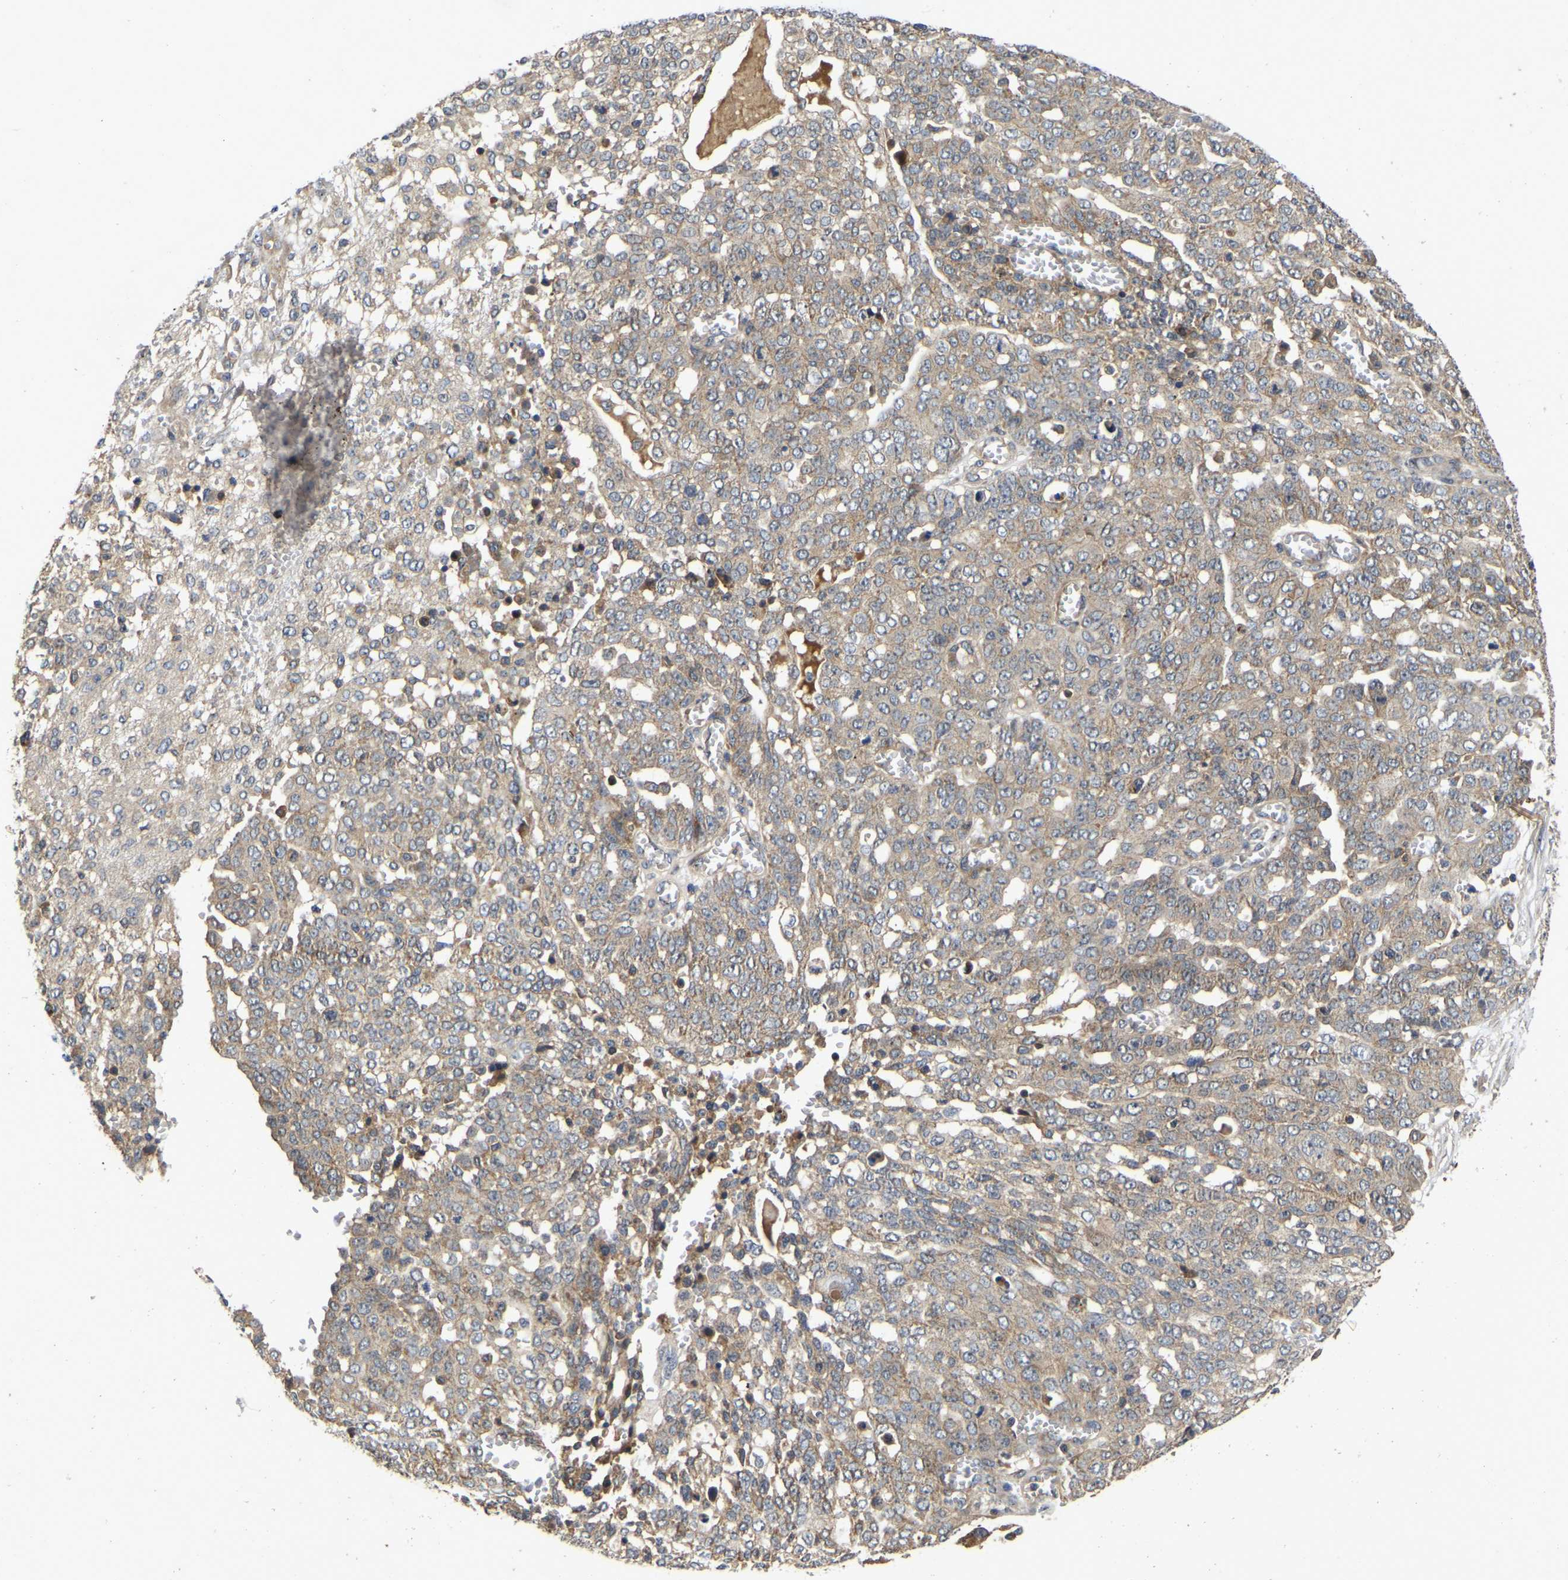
{"staining": {"intensity": "weak", "quantity": ">75%", "location": "cytoplasmic/membranous"}, "tissue": "ovarian cancer", "cell_type": "Tumor cells", "image_type": "cancer", "snomed": [{"axis": "morphology", "description": "Cystadenocarcinoma, serous, NOS"}, {"axis": "topography", "description": "Soft tissue"}, {"axis": "topography", "description": "Ovary"}], "caption": "Immunohistochemical staining of human ovarian serous cystadenocarcinoma demonstrates low levels of weak cytoplasmic/membranous staining in approximately >75% of tumor cells.", "gene": "PRDM14", "patient": {"sex": "female", "age": 57}}